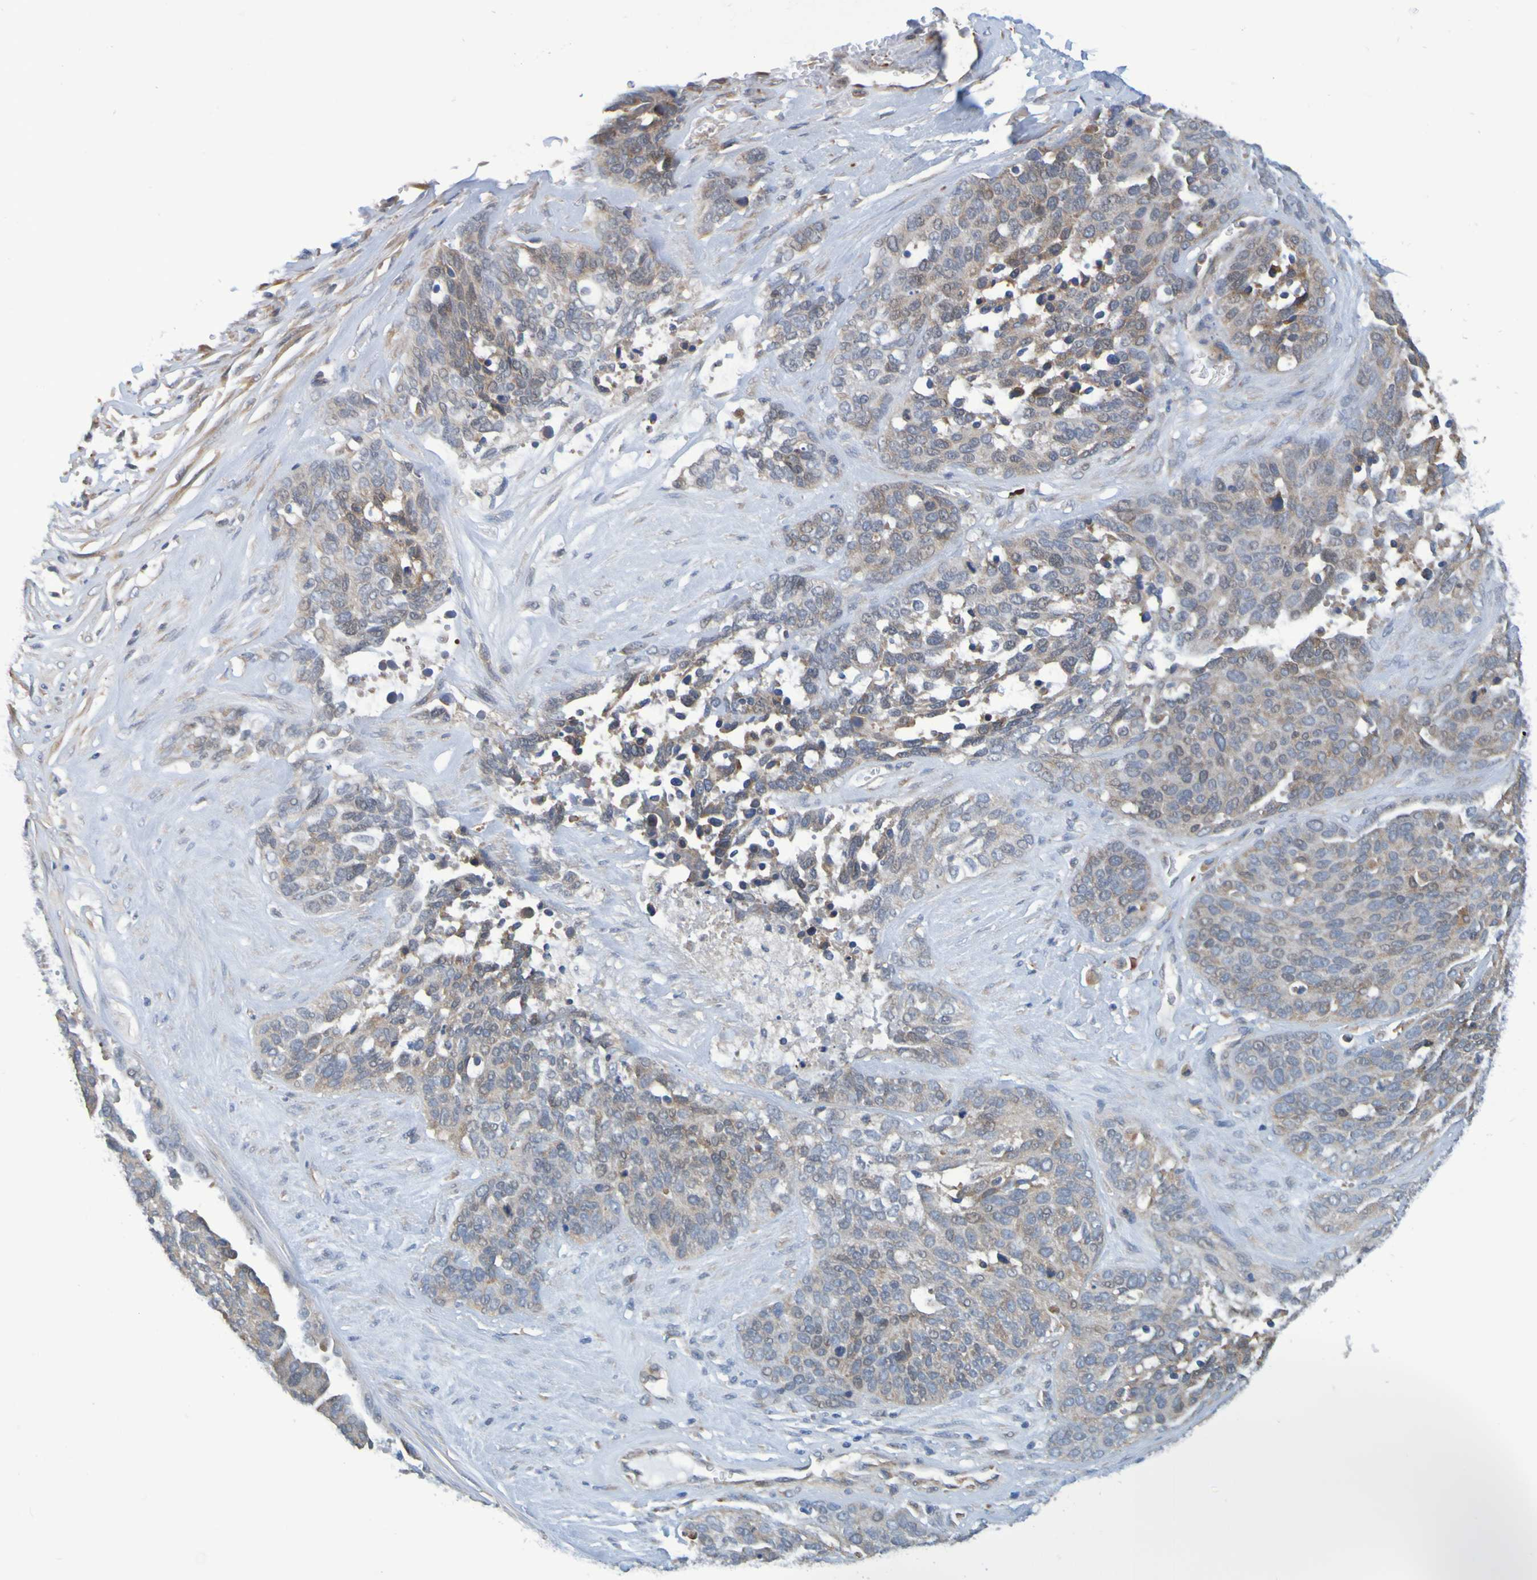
{"staining": {"intensity": "weak", "quantity": ">75%", "location": "cytoplasmic/membranous,nuclear"}, "tissue": "ovarian cancer", "cell_type": "Tumor cells", "image_type": "cancer", "snomed": [{"axis": "morphology", "description": "Cystadenocarcinoma, serous, NOS"}, {"axis": "topography", "description": "Ovary"}], "caption": "There is low levels of weak cytoplasmic/membranous and nuclear expression in tumor cells of ovarian serous cystadenocarcinoma, as demonstrated by immunohistochemical staining (brown color).", "gene": "CLDN18", "patient": {"sex": "female", "age": 44}}